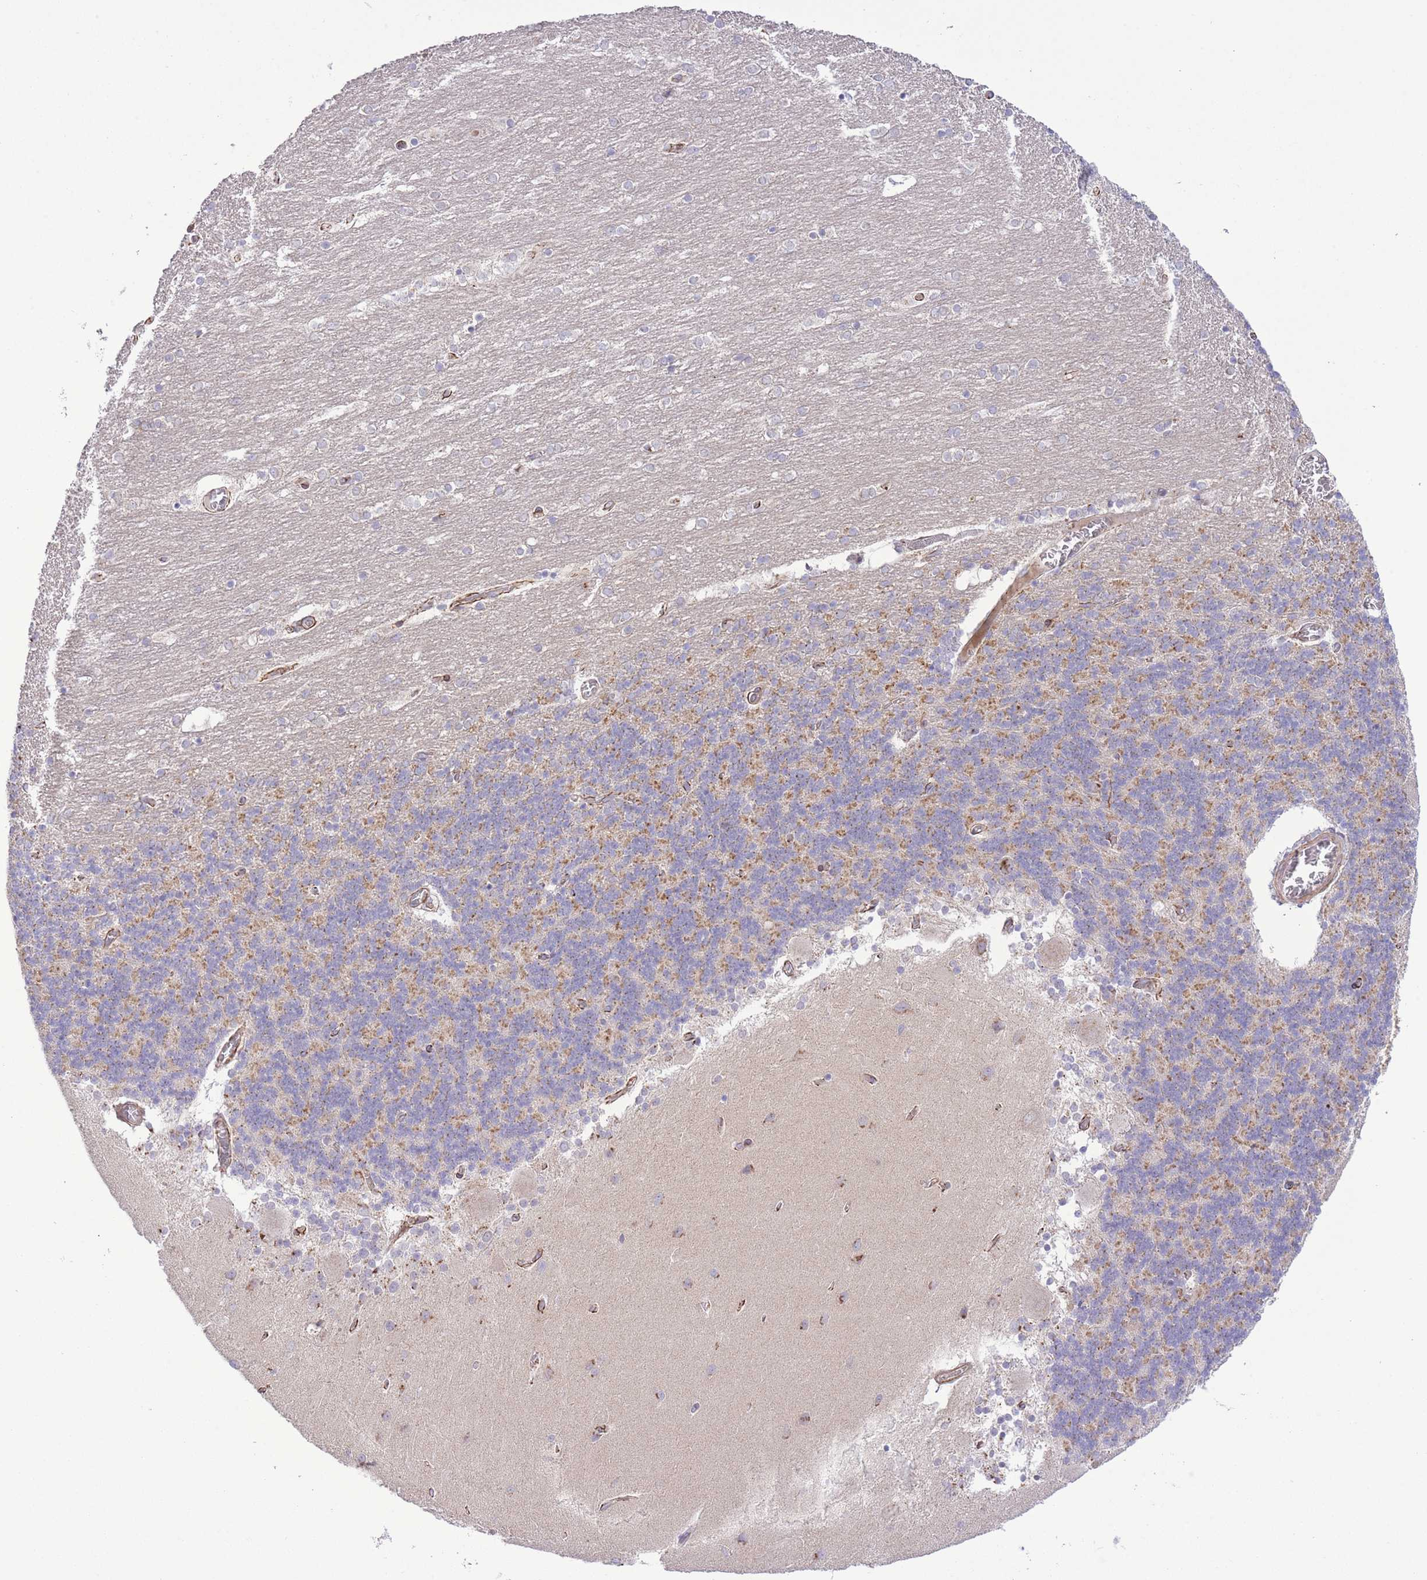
{"staining": {"intensity": "moderate", "quantity": "<25%", "location": "cytoplasmic/membranous"}, "tissue": "cerebellum", "cell_type": "Cells in granular layer", "image_type": "normal", "snomed": [{"axis": "morphology", "description": "Normal tissue, NOS"}, {"axis": "topography", "description": "Cerebellum"}], "caption": "An immunohistochemistry histopathology image of unremarkable tissue is shown. Protein staining in brown highlights moderate cytoplasmic/membranous positivity in cerebellum within cells in granular layer. The staining was performed using DAB (3,3'-diaminobenzidine) to visualize the protein expression in brown, while the nuclei were stained in blue with hematoxylin (Magnification: 20x).", "gene": "ZBED5", "patient": {"sex": "female", "age": 54}}